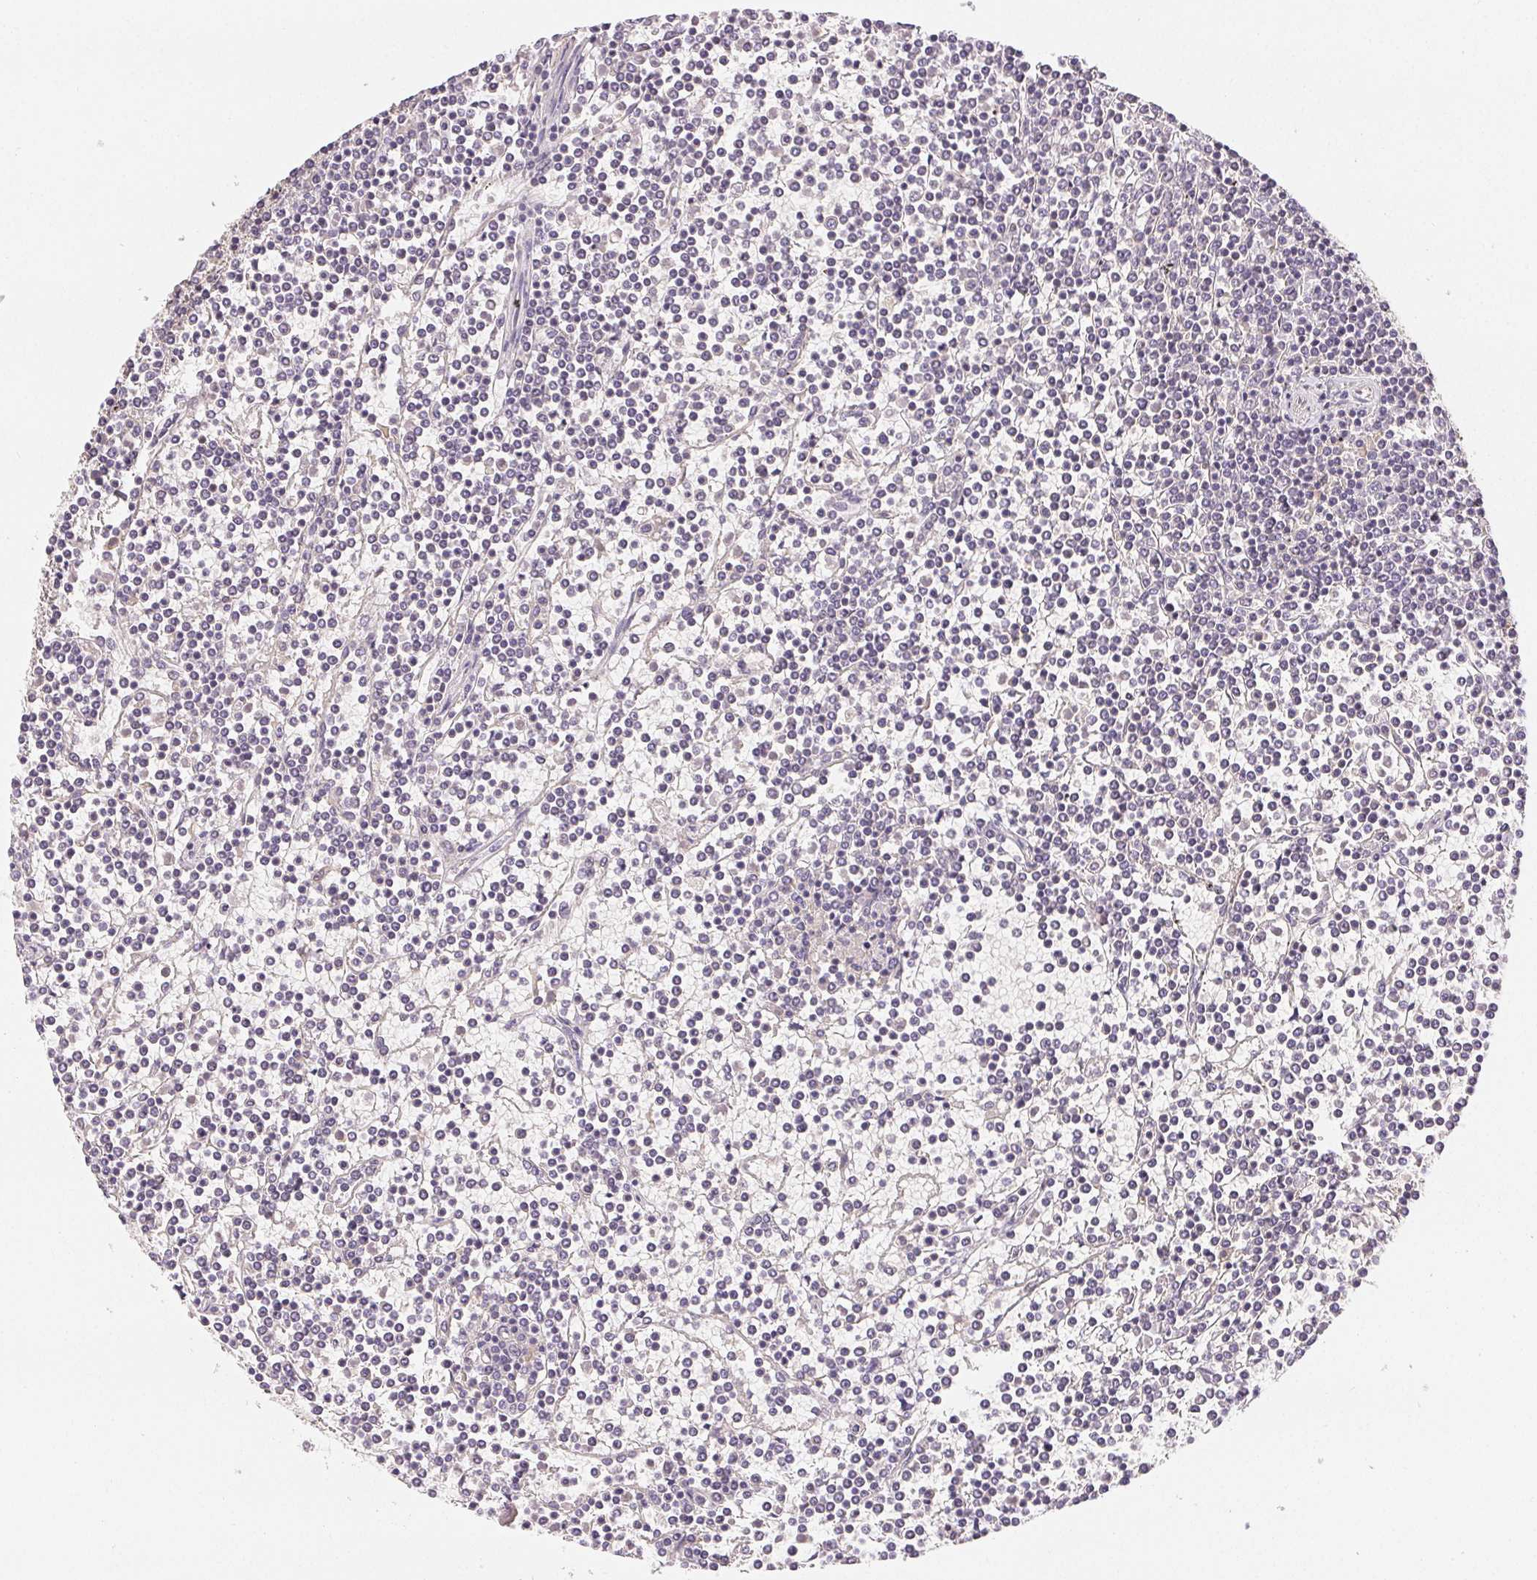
{"staining": {"intensity": "negative", "quantity": "none", "location": "none"}, "tissue": "lymphoma", "cell_type": "Tumor cells", "image_type": "cancer", "snomed": [{"axis": "morphology", "description": "Malignant lymphoma, non-Hodgkin's type, Low grade"}, {"axis": "topography", "description": "Spleen"}], "caption": "Protein analysis of lymphoma exhibits no significant positivity in tumor cells.", "gene": "SEZ6L2", "patient": {"sex": "female", "age": 19}}